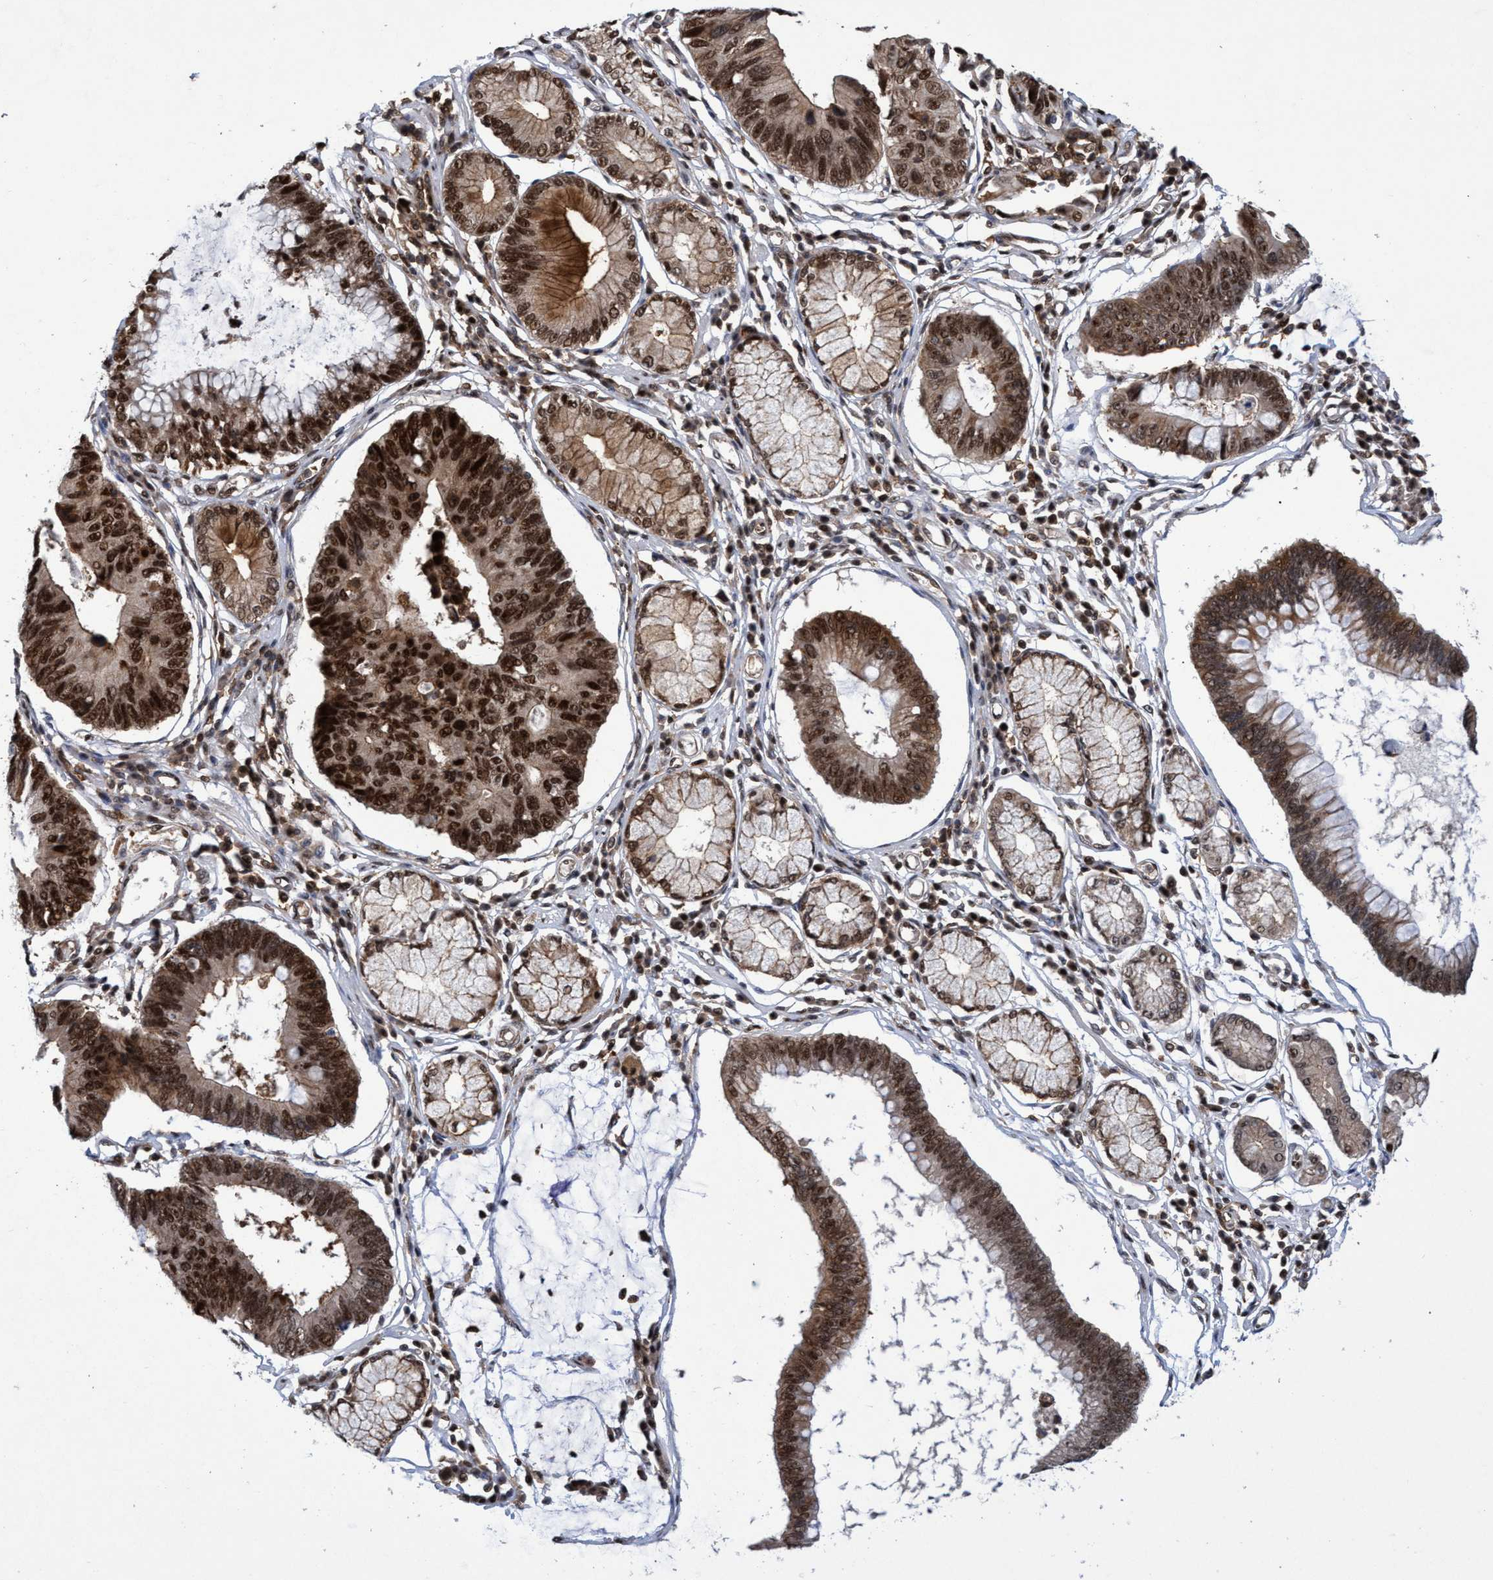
{"staining": {"intensity": "strong", "quantity": ">75%", "location": "cytoplasmic/membranous,nuclear"}, "tissue": "stomach cancer", "cell_type": "Tumor cells", "image_type": "cancer", "snomed": [{"axis": "morphology", "description": "Adenocarcinoma, NOS"}, {"axis": "topography", "description": "Stomach"}], "caption": "Protein expression analysis of stomach cancer reveals strong cytoplasmic/membranous and nuclear expression in approximately >75% of tumor cells.", "gene": "GTF2F1", "patient": {"sex": "male", "age": 59}}